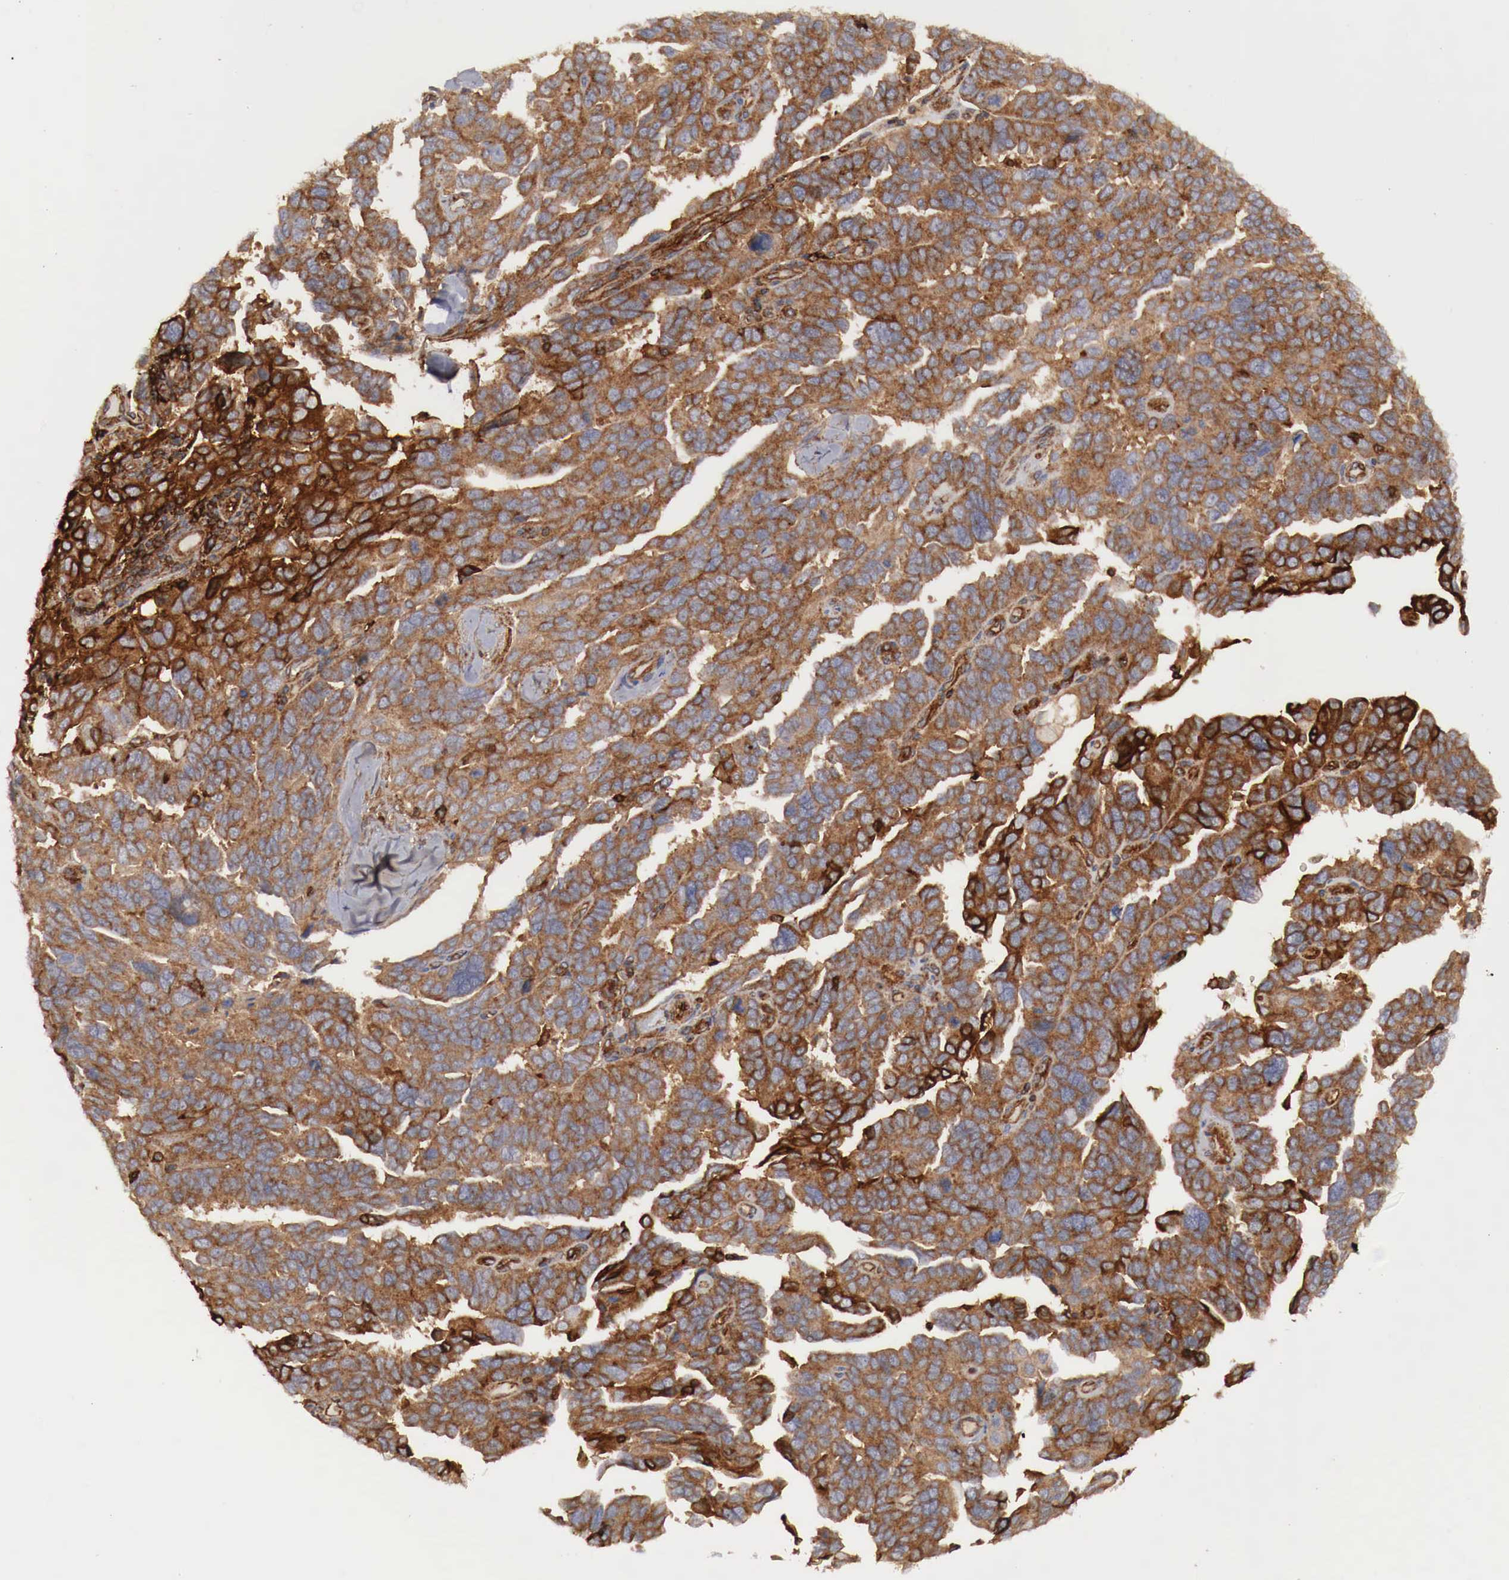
{"staining": {"intensity": "strong", "quantity": ">75%", "location": "cytoplasmic/membranous"}, "tissue": "ovarian cancer", "cell_type": "Tumor cells", "image_type": "cancer", "snomed": [{"axis": "morphology", "description": "Cystadenocarcinoma, serous, NOS"}, {"axis": "topography", "description": "Ovary"}], "caption": "Ovarian cancer (serous cystadenocarcinoma) stained with immunohistochemistry (IHC) displays strong cytoplasmic/membranous expression in approximately >75% of tumor cells. Using DAB (3,3'-diaminobenzidine) (brown) and hematoxylin (blue) stains, captured at high magnification using brightfield microscopy.", "gene": "ARMCX4", "patient": {"sex": "female", "age": 64}}